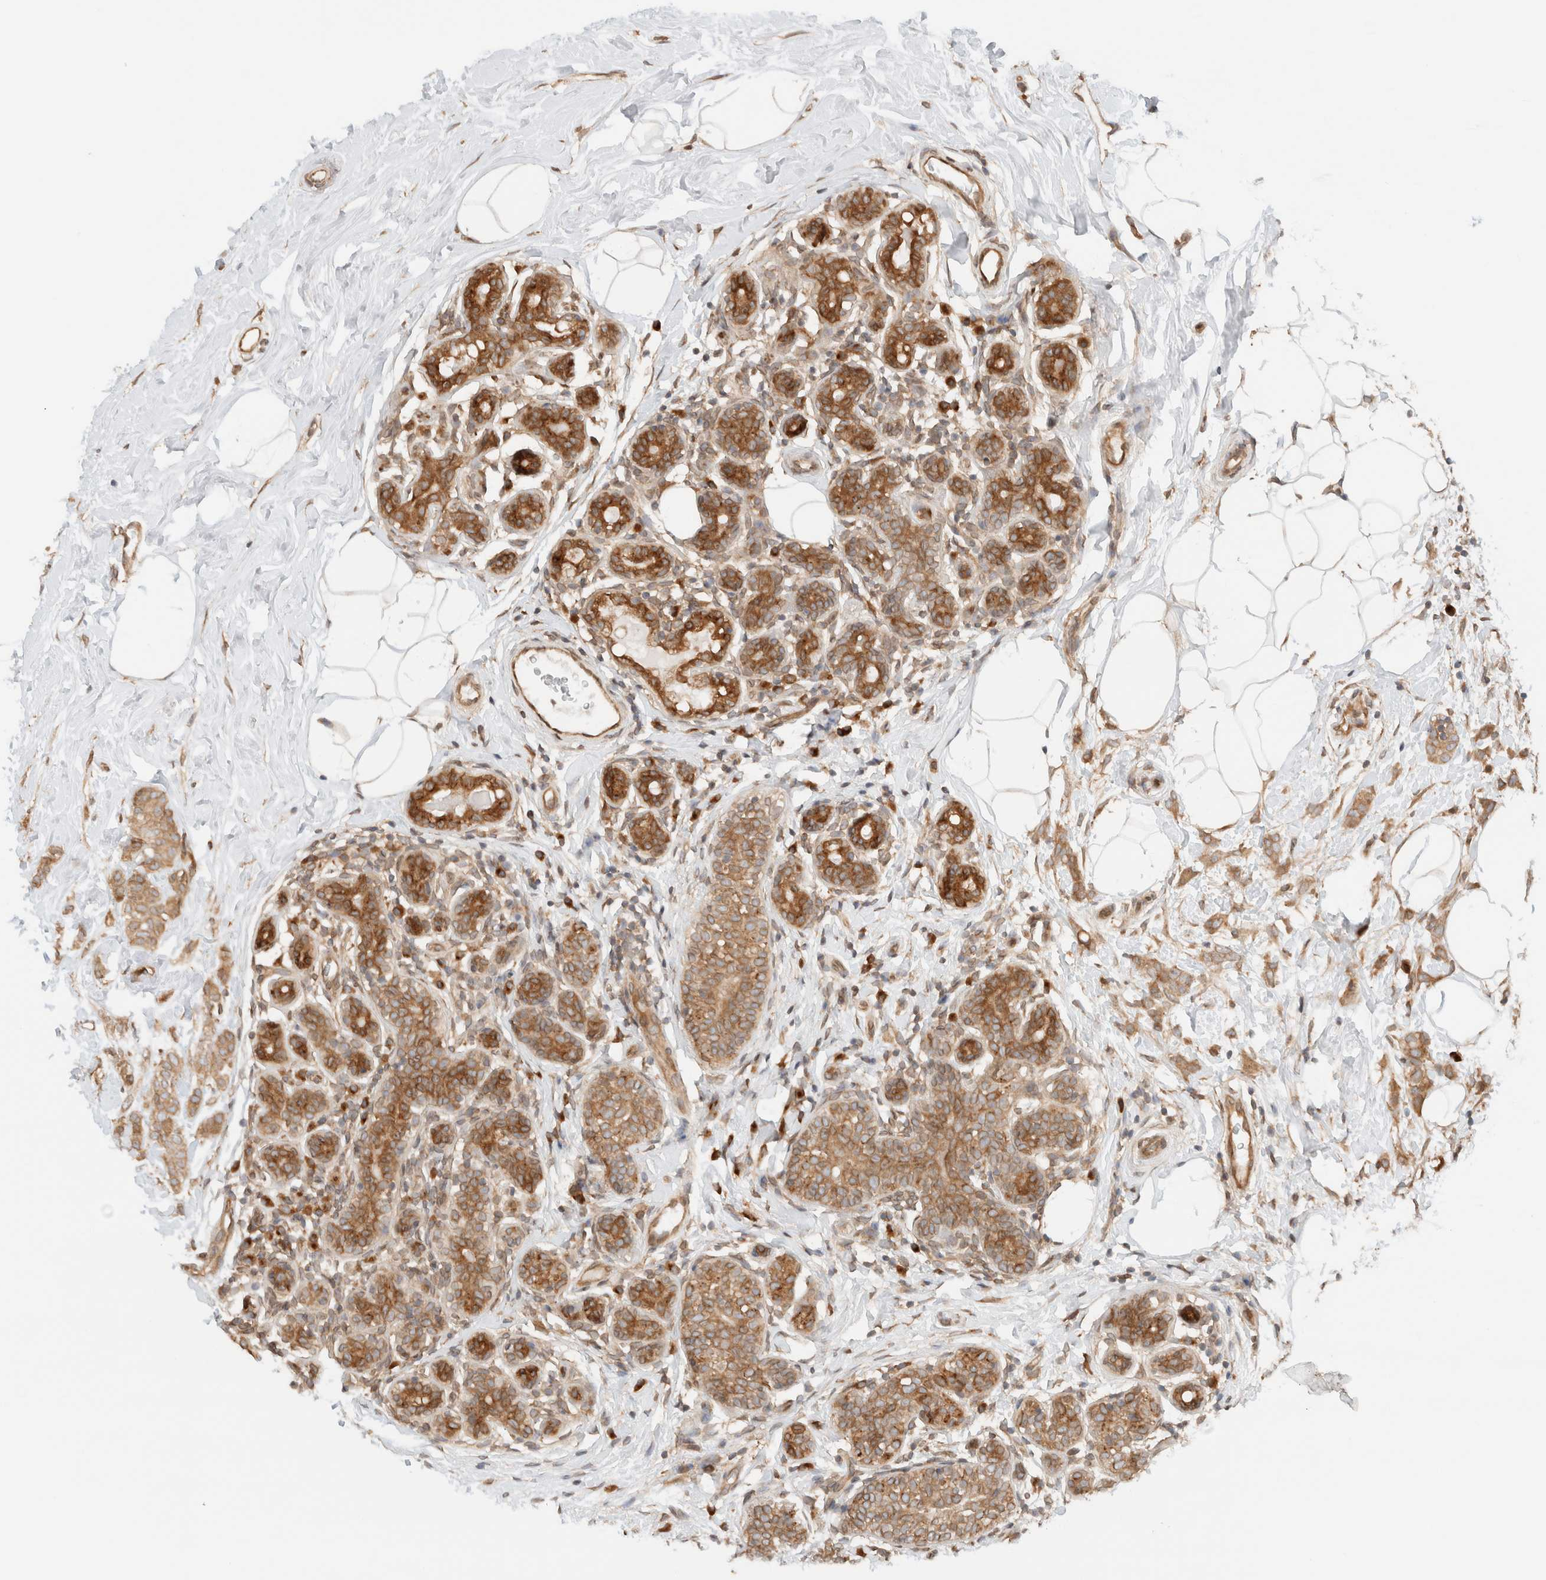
{"staining": {"intensity": "moderate", "quantity": ">75%", "location": "cytoplasmic/membranous"}, "tissue": "breast cancer", "cell_type": "Tumor cells", "image_type": "cancer", "snomed": [{"axis": "morphology", "description": "Lobular carcinoma, in situ"}, {"axis": "morphology", "description": "Lobular carcinoma"}, {"axis": "topography", "description": "Breast"}], "caption": "This image reveals immunohistochemistry (IHC) staining of human breast cancer (lobular carcinoma), with medium moderate cytoplasmic/membranous positivity in approximately >75% of tumor cells.", "gene": "ARFGEF2", "patient": {"sex": "female", "age": 41}}